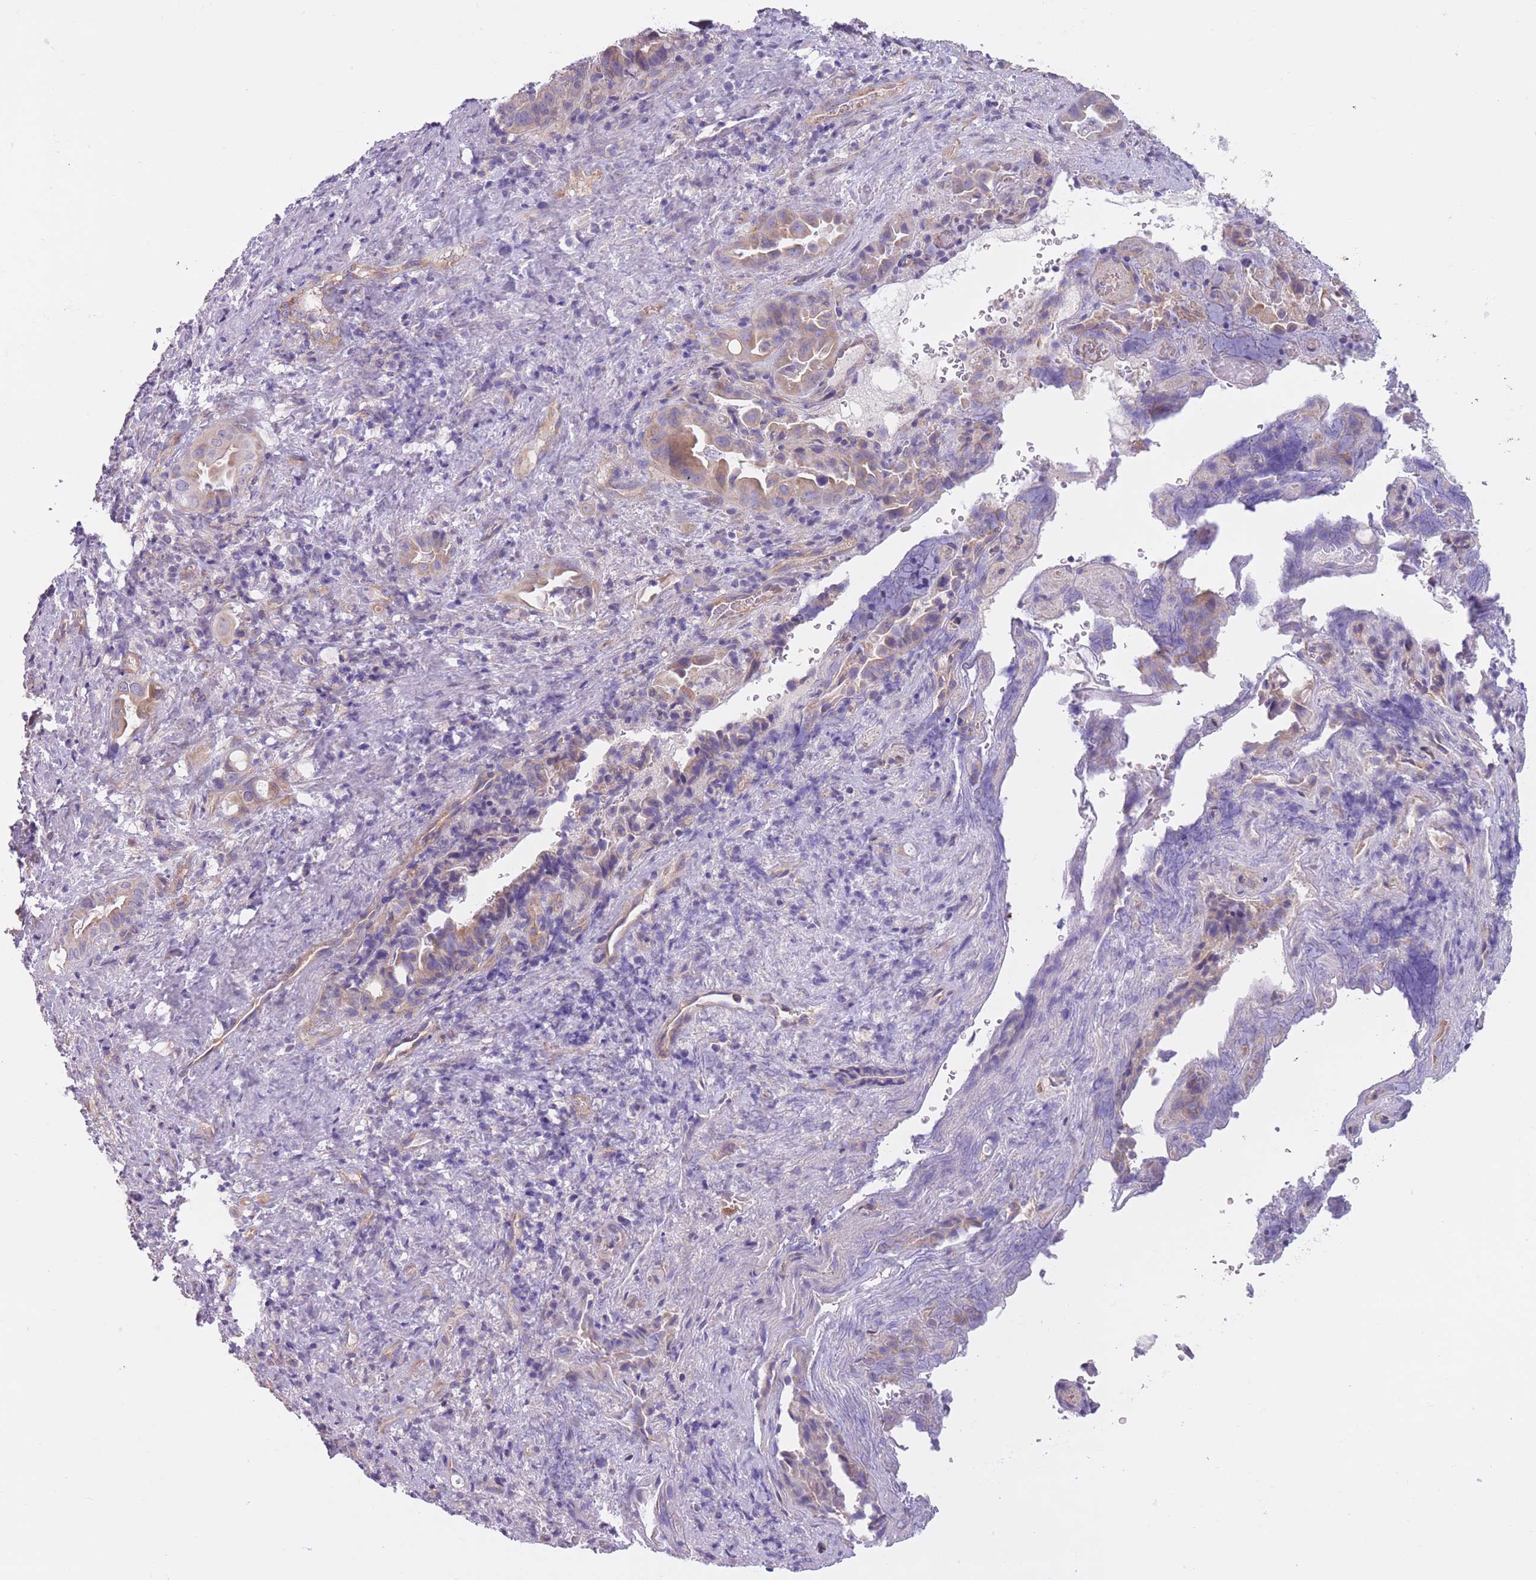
{"staining": {"intensity": "moderate", "quantity": "<25%", "location": "cytoplasmic/membranous"}, "tissue": "liver cancer", "cell_type": "Tumor cells", "image_type": "cancer", "snomed": [{"axis": "morphology", "description": "Cholangiocarcinoma"}, {"axis": "topography", "description": "Liver"}], "caption": "Immunohistochemical staining of human liver cancer (cholangiocarcinoma) shows low levels of moderate cytoplasmic/membranous protein expression in about <25% of tumor cells.", "gene": "SERPINB3", "patient": {"sex": "female", "age": 68}}